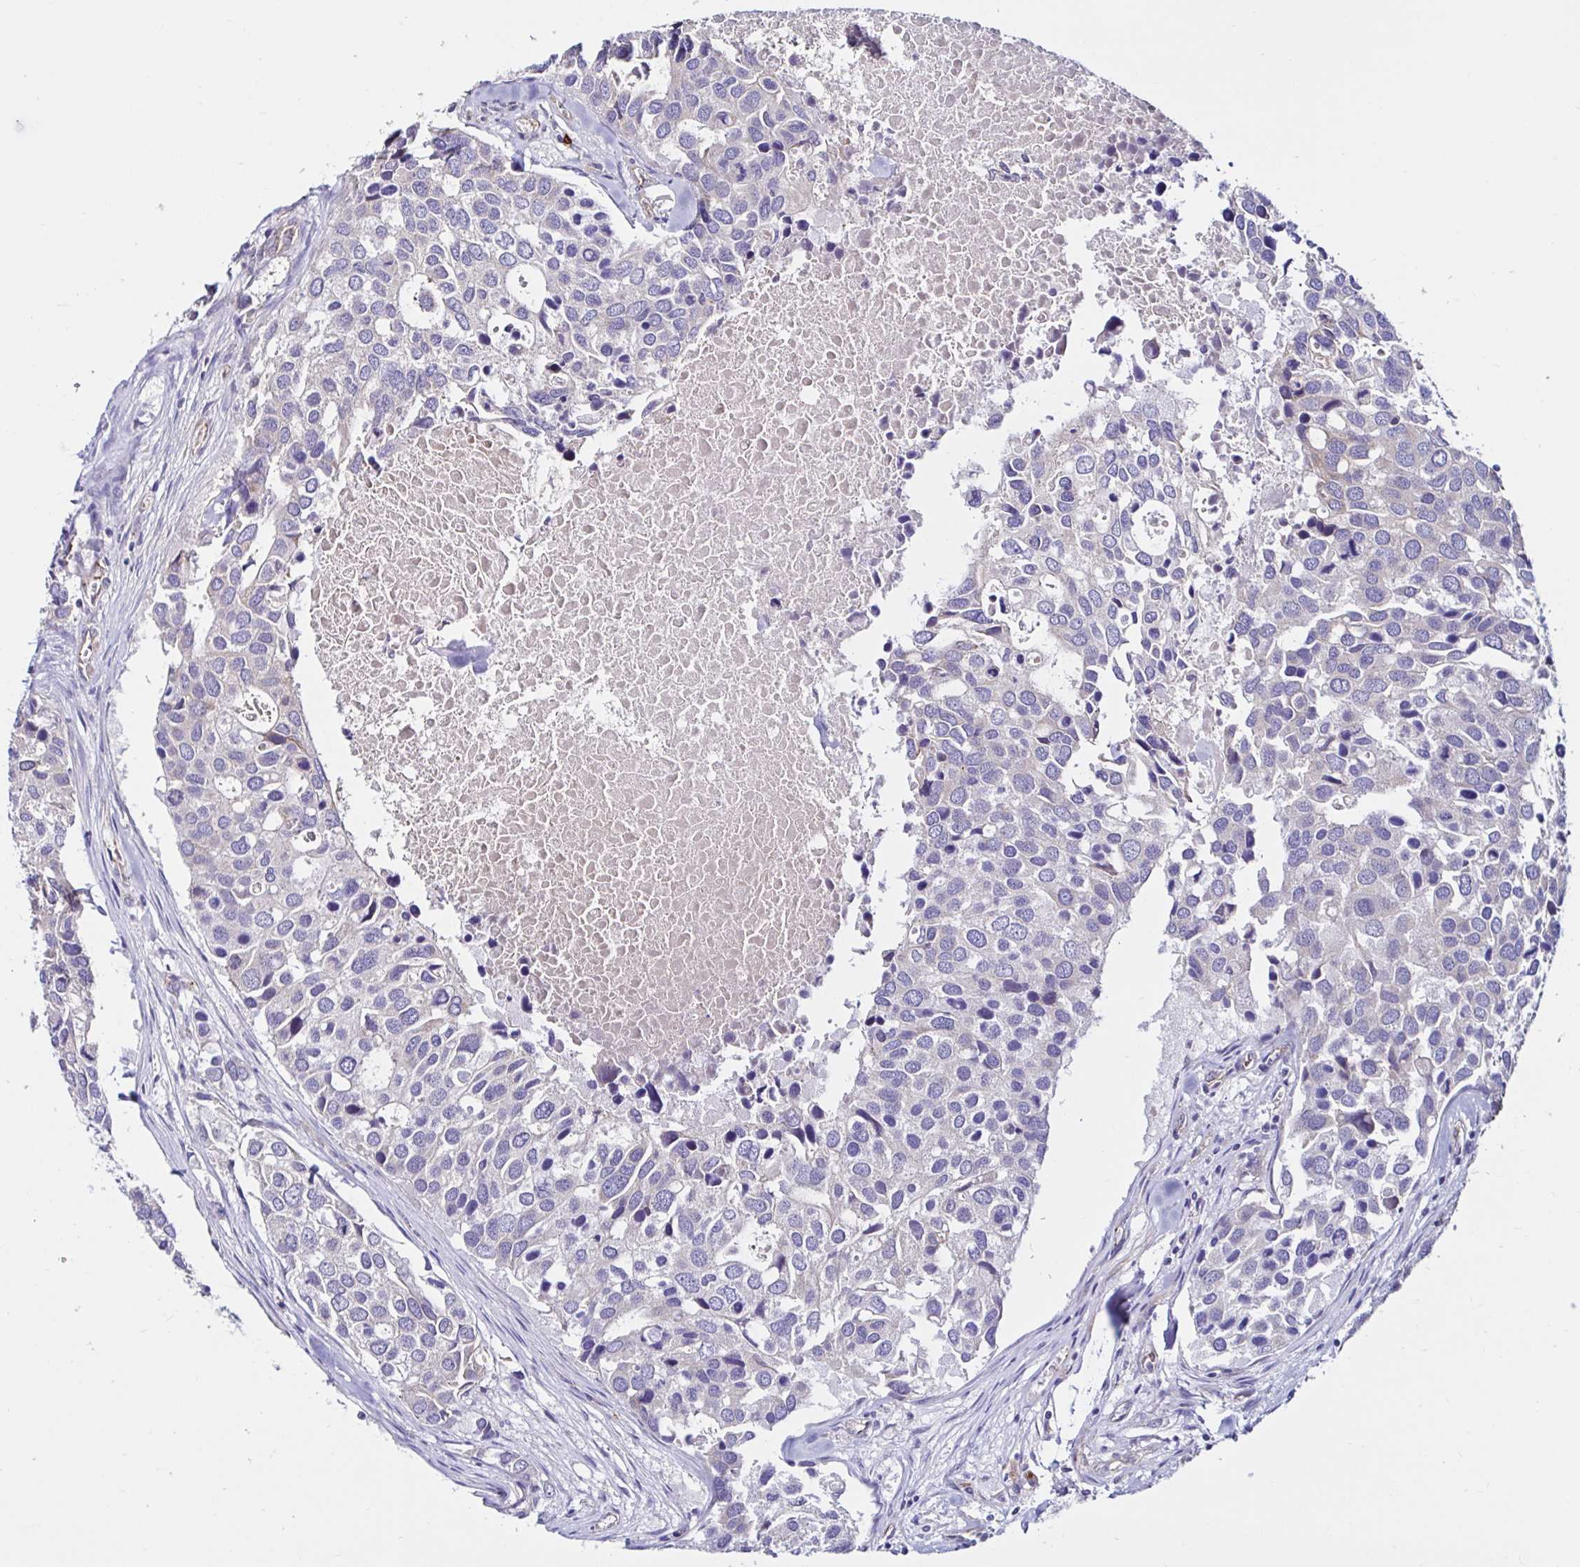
{"staining": {"intensity": "negative", "quantity": "none", "location": "none"}, "tissue": "breast cancer", "cell_type": "Tumor cells", "image_type": "cancer", "snomed": [{"axis": "morphology", "description": "Duct carcinoma"}, {"axis": "topography", "description": "Breast"}], "caption": "Immunohistochemical staining of breast invasive ductal carcinoma shows no significant positivity in tumor cells.", "gene": "VSIG2", "patient": {"sex": "female", "age": 83}}